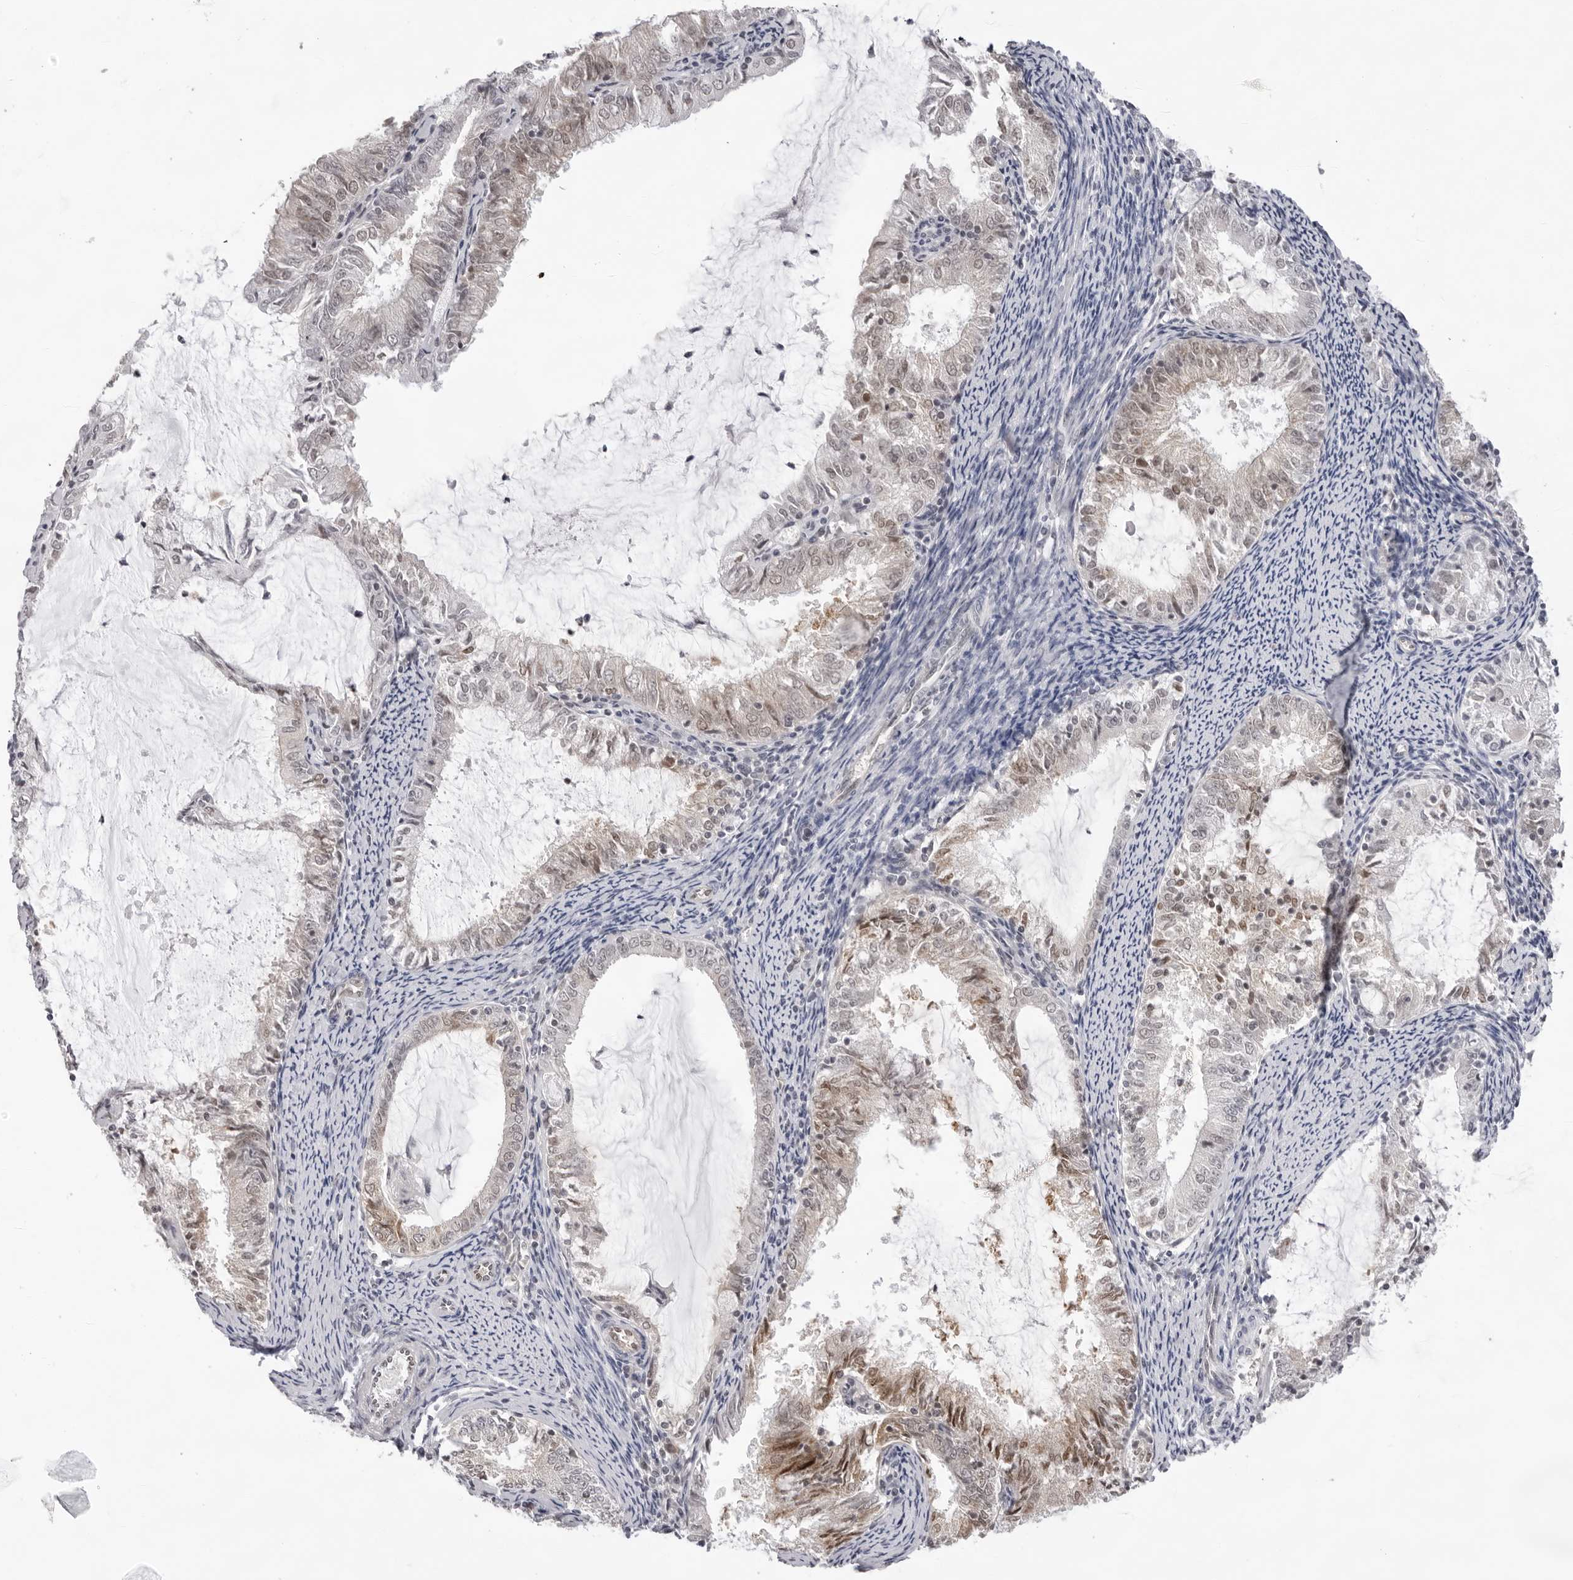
{"staining": {"intensity": "moderate", "quantity": "<25%", "location": "cytoplasmic/membranous"}, "tissue": "endometrial cancer", "cell_type": "Tumor cells", "image_type": "cancer", "snomed": [{"axis": "morphology", "description": "Adenocarcinoma, NOS"}, {"axis": "topography", "description": "Endometrium"}], "caption": "This histopathology image exhibits endometrial adenocarcinoma stained with immunohistochemistry to label a protein in brown. The cytoplasmic/membranous of tumor cells show moderate positivity for the protein. Nuclei are counter-stained blue.", "gene": "CASP7", "patient": {"sex": "female", "age": 57}}